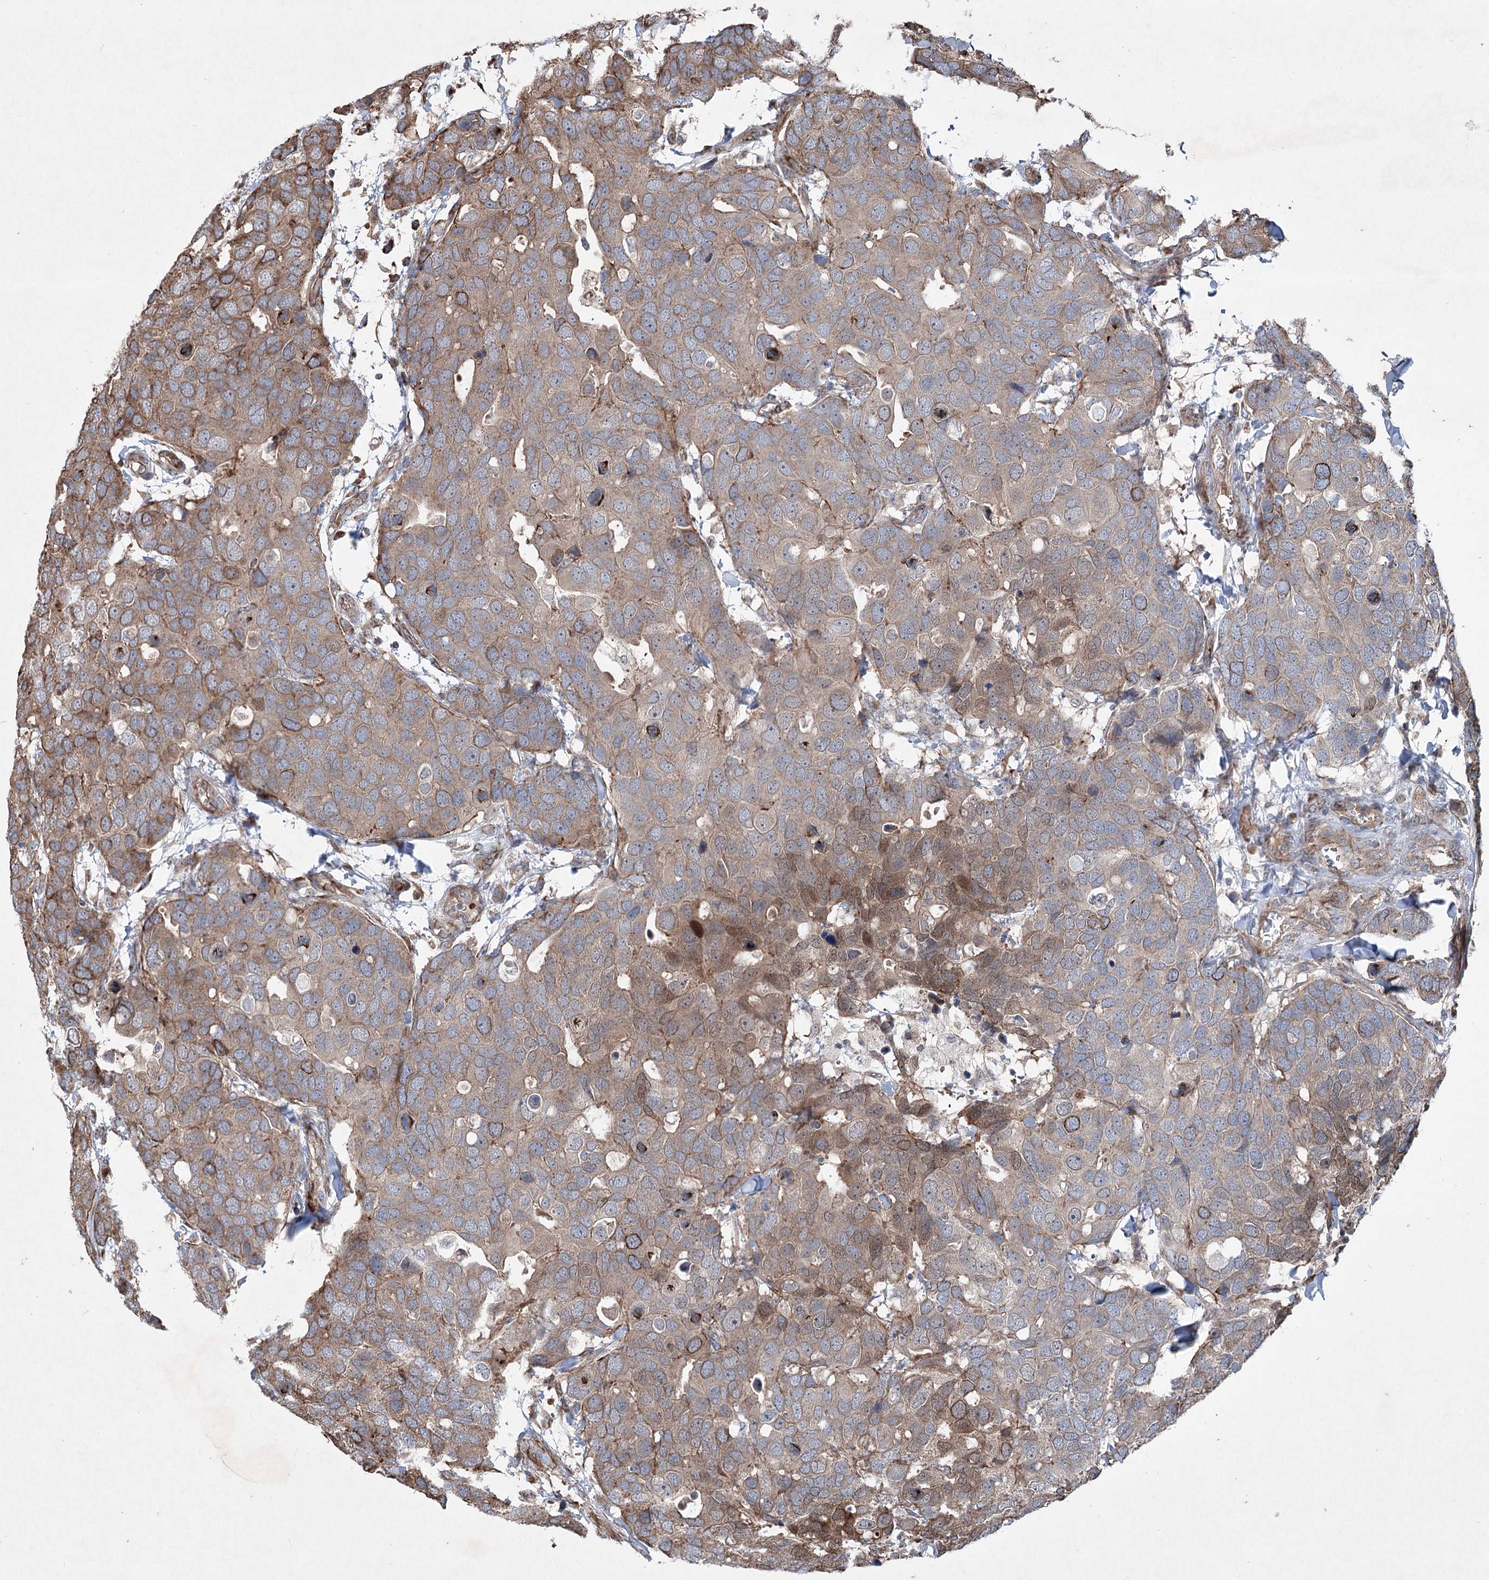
{"staining": {"intensity": "moderate", "quantity": ">75%", "location": "cytoplasmic/membranous"}, "tissue": "breast cancer", "cell_type": "Tumor cells", "image_type": "cancer", "snomed": [{"axis": "morphology", "description": "Duct carcinoma"}, {"axis": "topography", "description": "Breast"}], "caption": "DAB (3,3'-diaminobenzidine) immunohistochemical staining of intraductal carcinoma (breast) demonstrates moderate cytoplasmic/membranous protein positivity in approximately >75% of tumor cells. (DAB (3,3'-diaminobenzidine) IHC with brightfield microscopy, high magnification).", "gene": "SERINC5", "patient": {"sex": "female", "age": 83}}